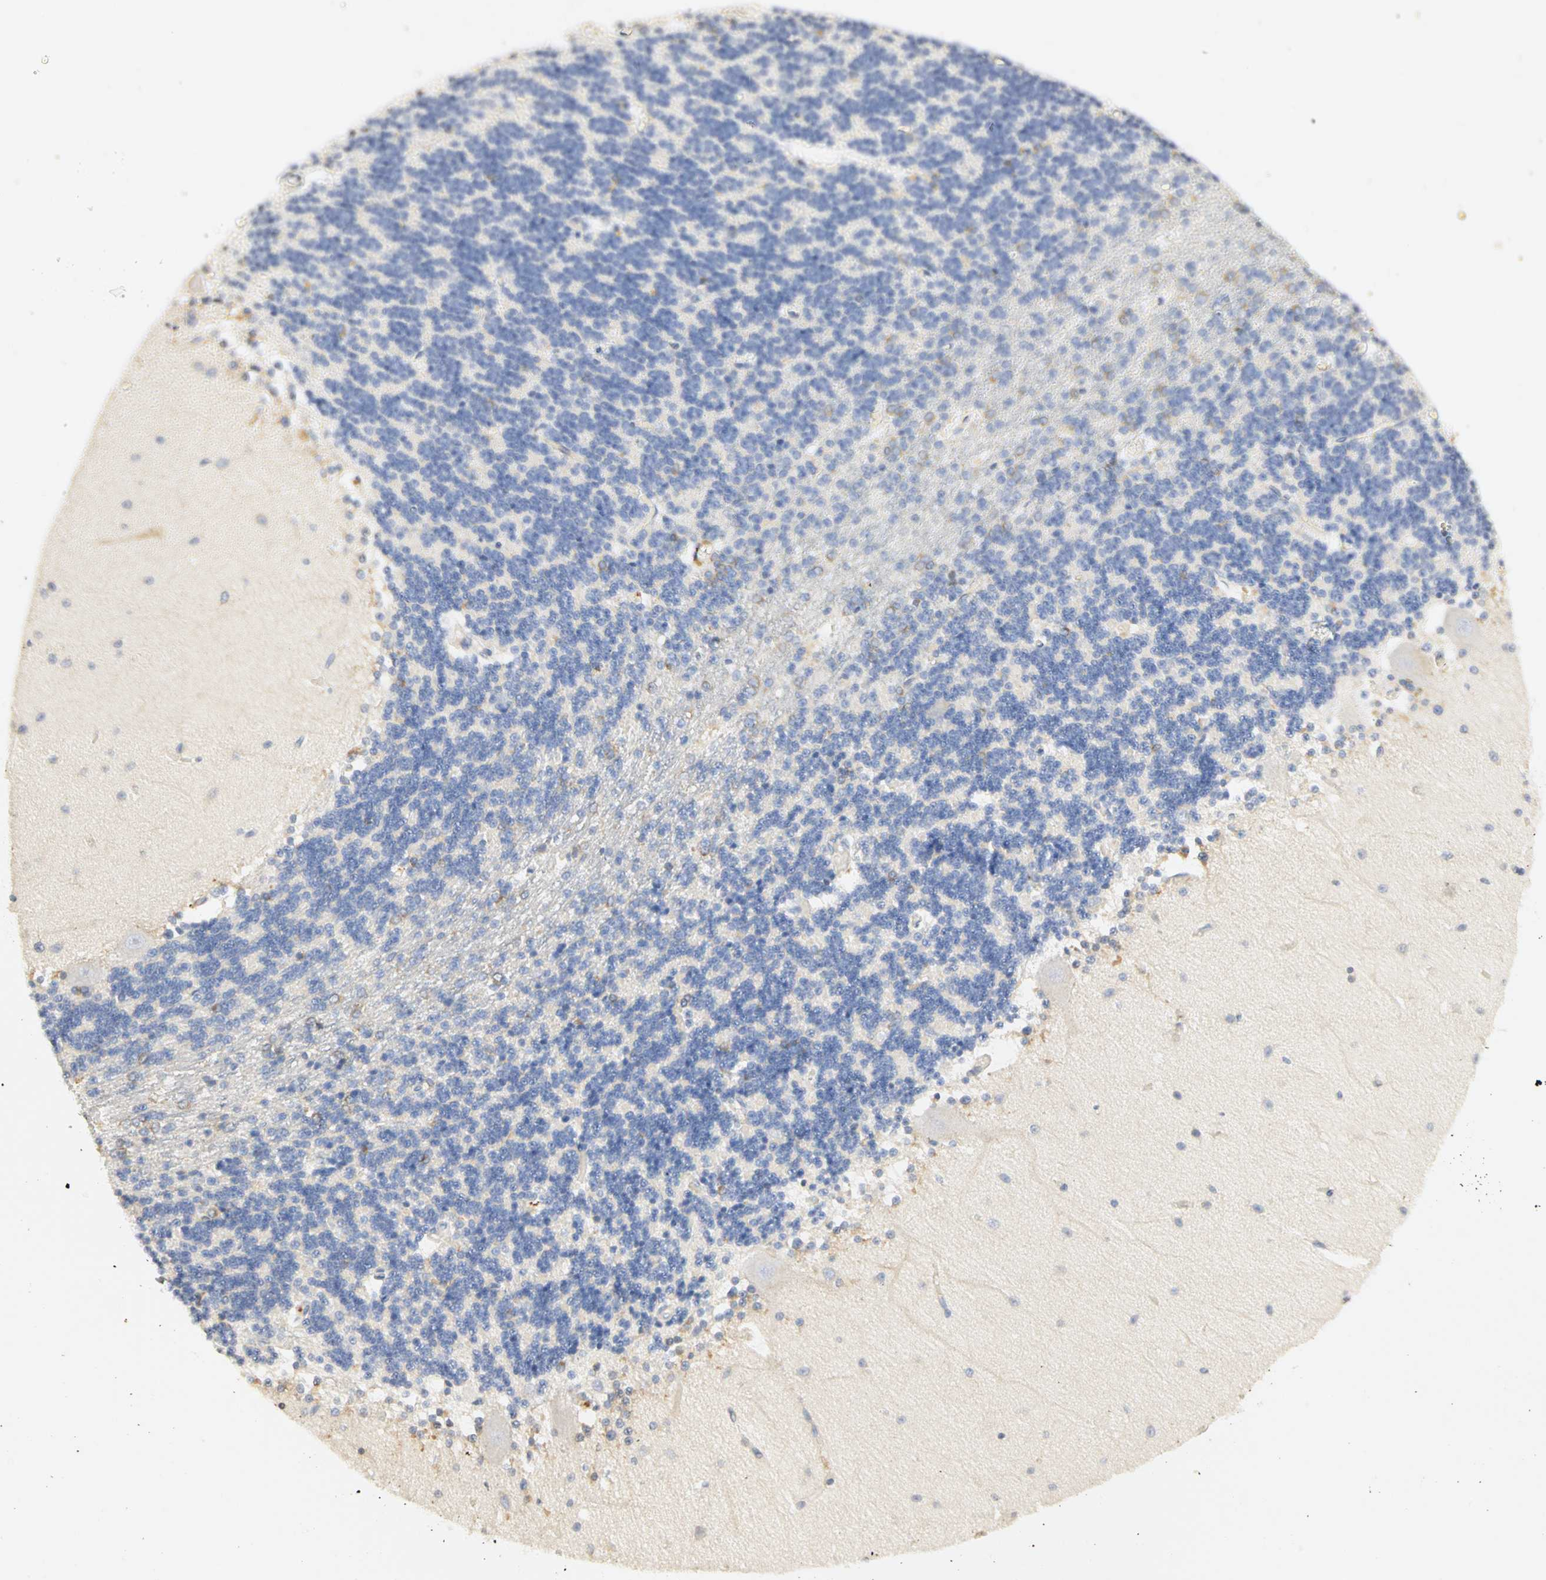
{"staining": {"intensity": "negative", "quantity": "none", "location": "none"}, "tissue": "cerebellum", "cell_type": "Cells in granular layer", "image_type": "normal", "snomed": [{"axis": "morphology", "description": "Normal tissue, NOS"}, {"axis": "topography", "description": "Cerebellum"}], "caption": "This is an IHC image of unremarkable human cerebellum. There is no positivity in cells in granular layer.", "gene": "GNRH2", "patient": {"sex": "female", "age": 54}}